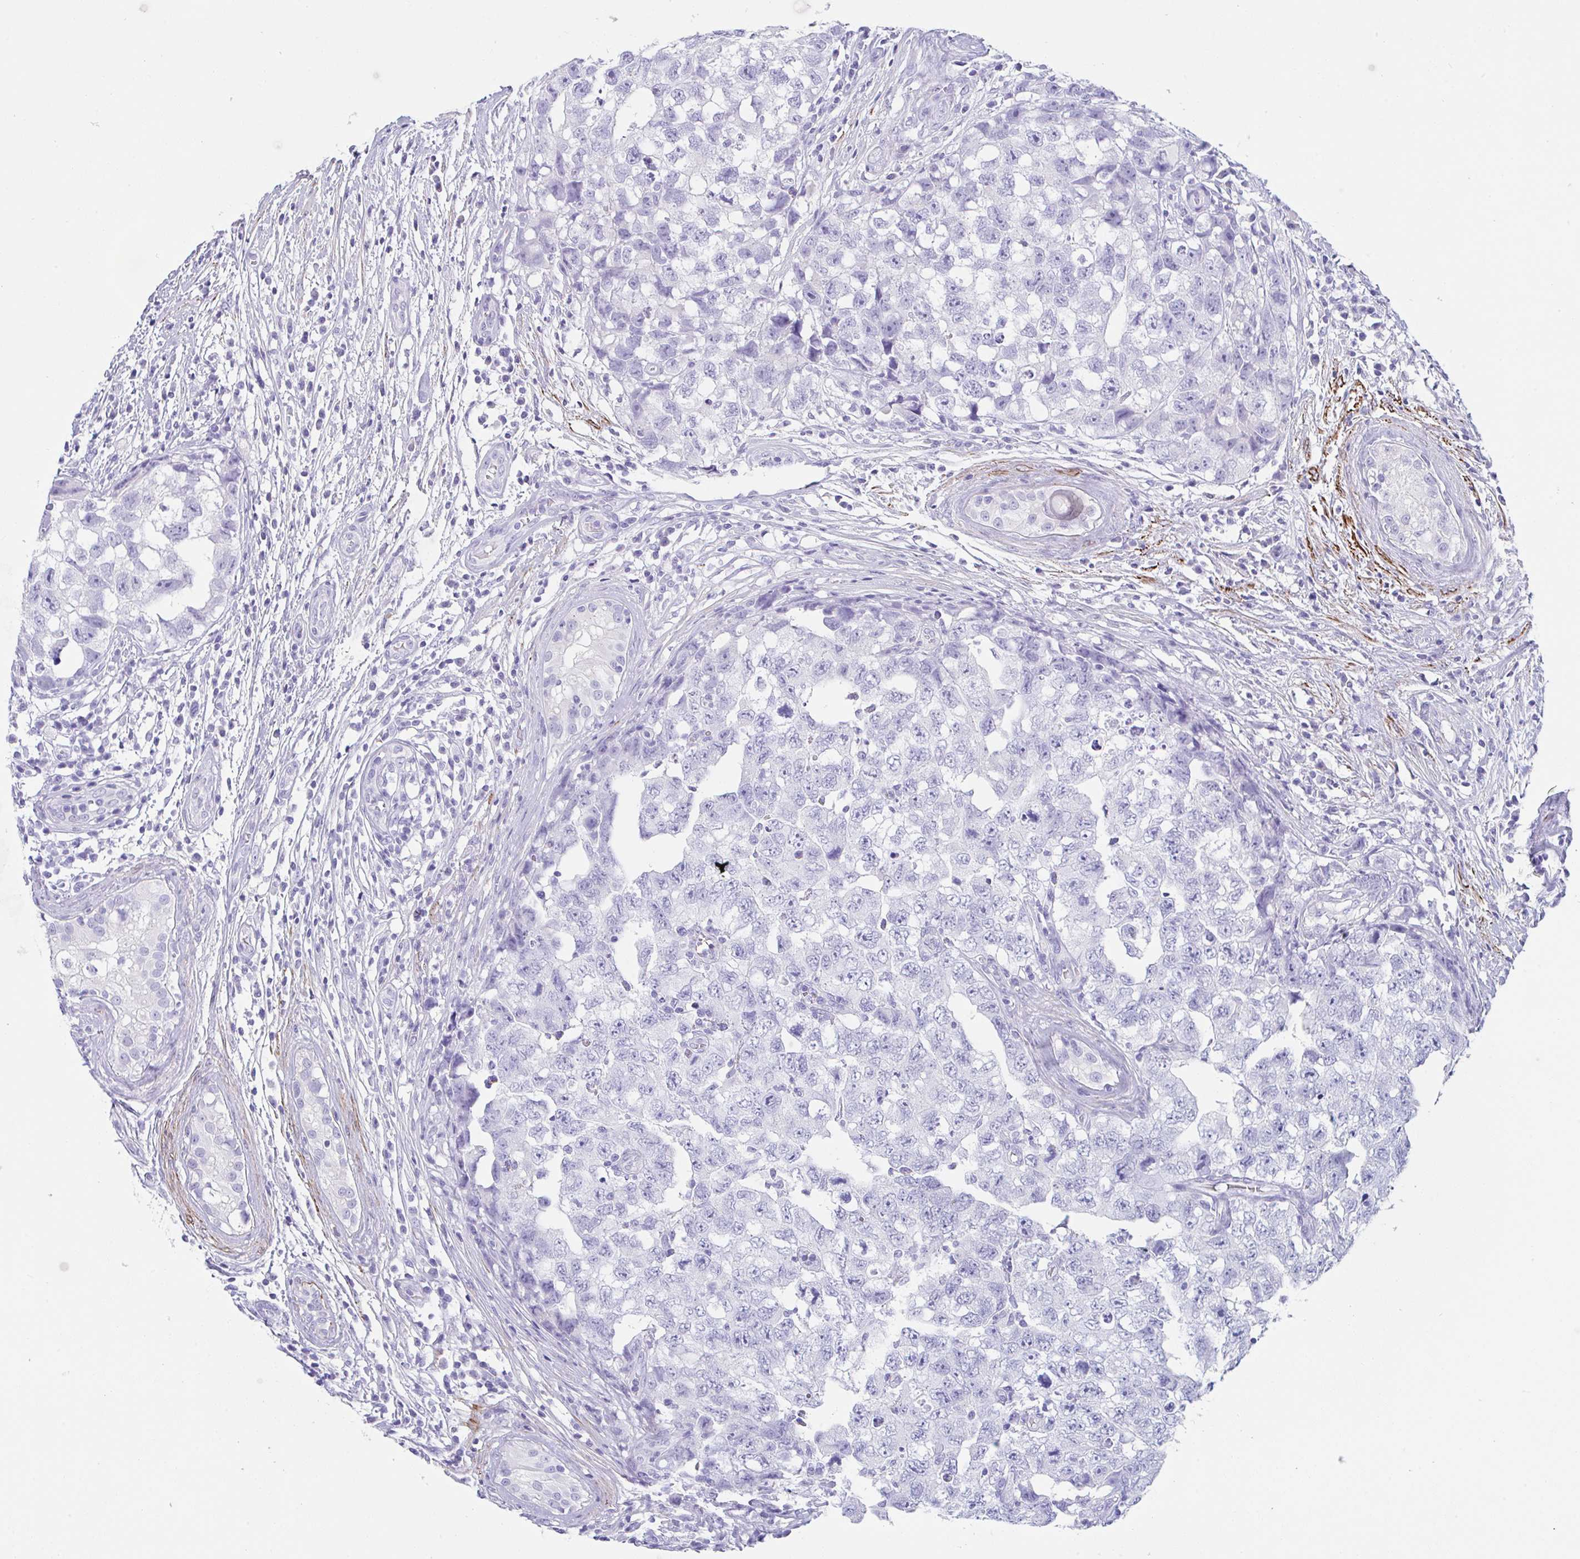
{"staining": {"intensity": "negative", "quantity": "none", "location": "none"}, "tissue": "testis cancer", "cell_type": "Tumor cells", "image_type": "cancer", "snomed": [{"axis": "morphology", "description": "Carcinoma, Embryonal, NOS"}, {"axis": "topography", "description": "Testis"}], "caption": "Immunohistochemical staining of human testis cancer (embryonal carcinoma) reveals no significant staining in tumor cells.", "gene": "TAS2R41", "patient": {"sex": "male", "age": 22}}